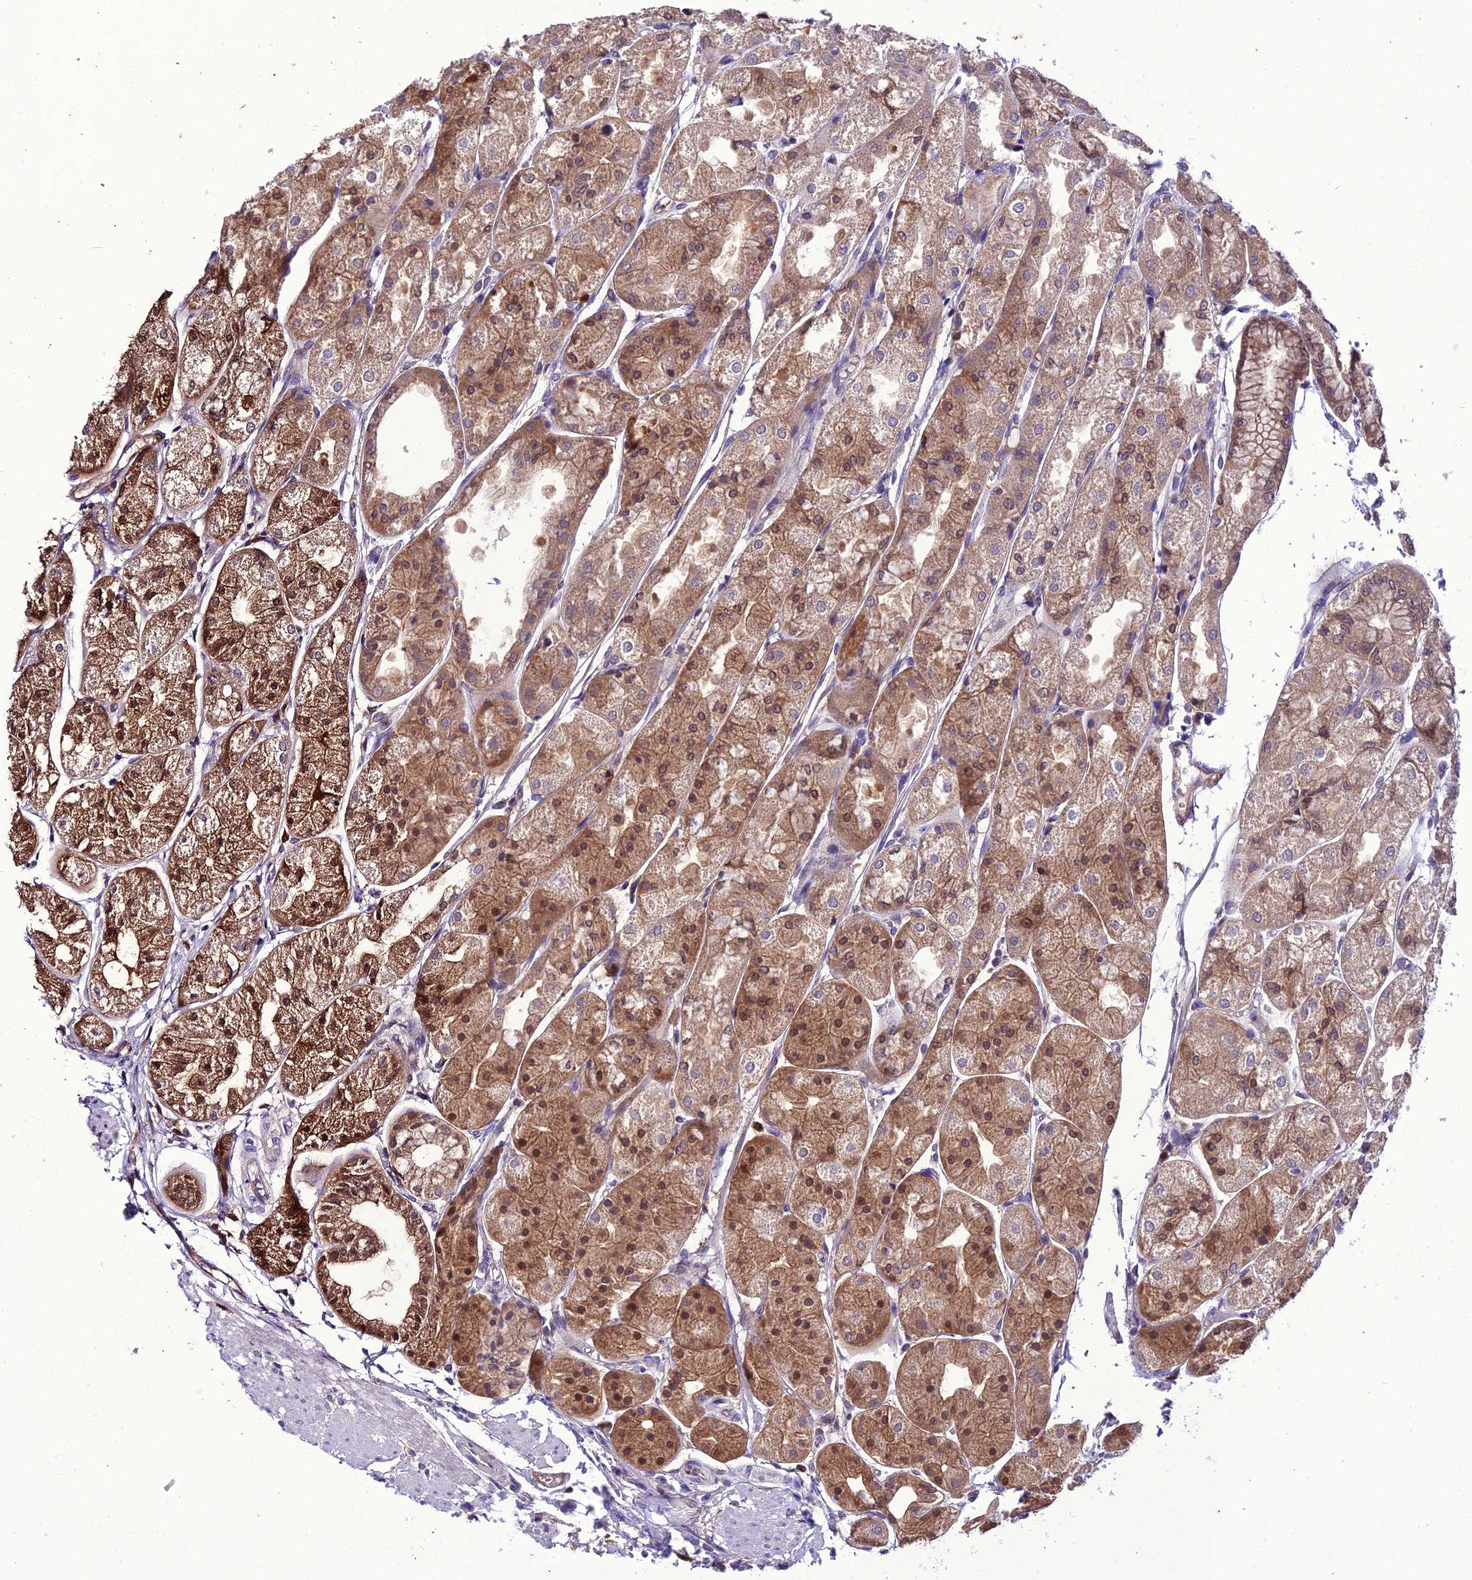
{"staining": {"intensity": "strong", "quantity": "25%-75%", "location": "cytoplasmic/membranous,nuclear"}, "tissue": "stomach", "cell_type": "Glandular cells", "image_type": "normal", "snomed": [{"axis": "morphology", "description": "Normal tissue, NOS"}, {"axis": "topography", "description": "Stomach, upper"}], "caption": "Immunohistochemistry (IHC) image of benign stomach stained for a protein (brown), which demonstrates high levels of strong cytoplasmic/membranous,nuclear expression in approximately 25%-75% of glandular cells.", "gene": "BORCS6", "patient": {"sex": "male", "age": 72}}